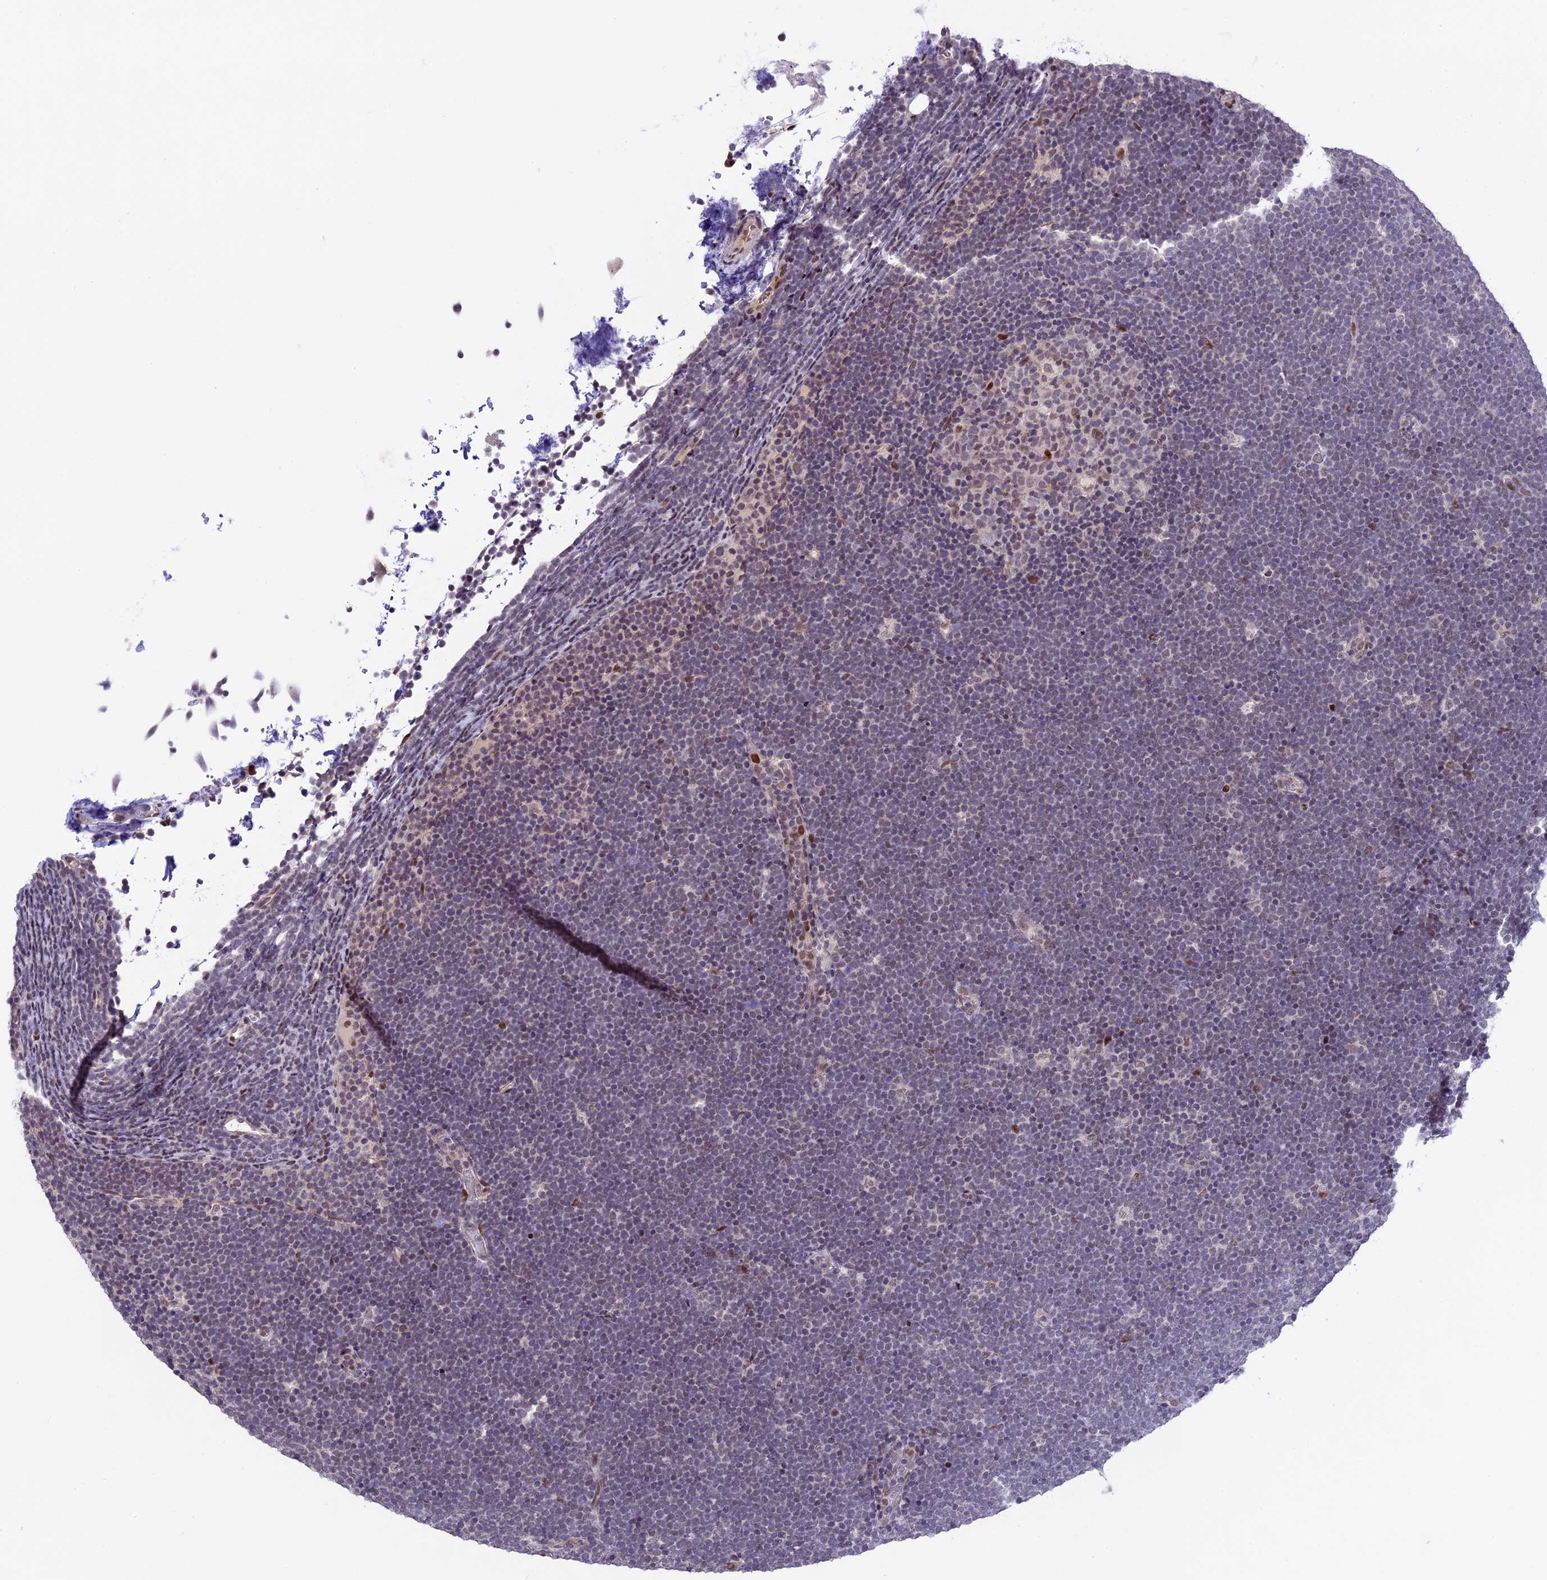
{"staining": {"intensity": "weak", "quantity": "<25%", "location": "nuclear"}, "tissue": "lymphoma", "cell_type": "Tumor cells", "image_type": "cancer", "snomed": [{"axis": "morphology", "description": "Malignant lymphoma, non-Hodgkin's type, High grade"}, {"axis": "topography", "description": "Lymph node"}], "caption": "Immunohistochemistry (IHC) photomicrograph of malignant lymphoma, non-Hodgkin's type (high-grade) stained for a protein (brown), which displays no staining in tumor cells. The staining was performed using DAB to visualize the protein expression in brown, while the nuclei were stained in blue with hematoxylin (Magnification: 20x).", "gene": "TCP11L2", "patient": {"sex": "male", "age": 13}}